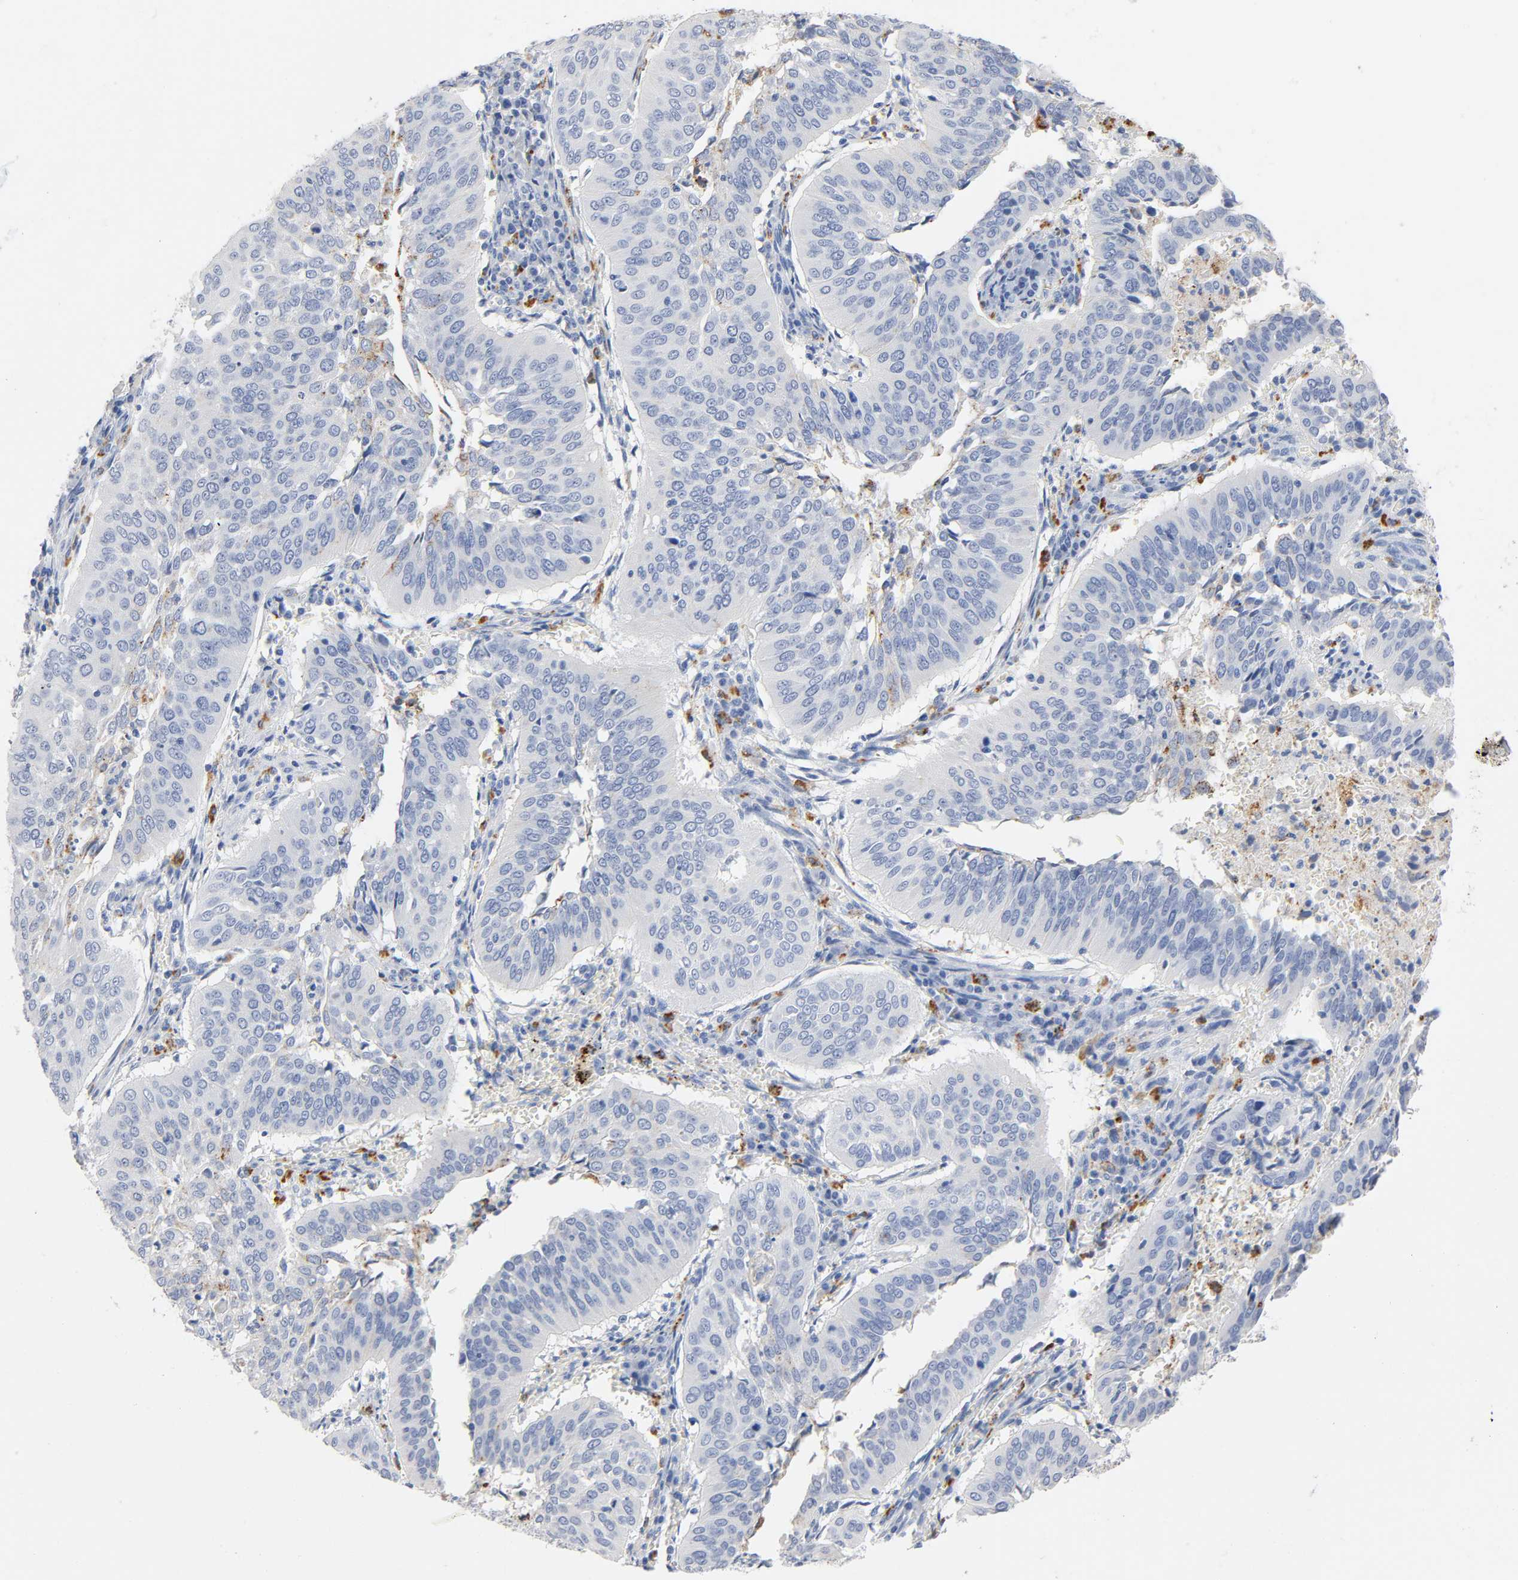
{"staining": {"intensity": "negative", "quantity": "none", "location": "none"}, "tissue": "cervical cancer", "cell_type": "Tumor cells", "image_type": "cancer", "snomed": [{"axis": "morphology", "description": "Squamous cell carcinoma, NOS"}, {"axis": "topography", "description": "Cervix"}], "caption": "High magnification brightfield microscopy of squamous cell carcinoma (cervical) stained with DAB (brown) and counterstained with hematoxylin (blue): tumor cells show no significant staining.", "gene": "PLP1", "patient": {"sex": "female", "age": 39}}